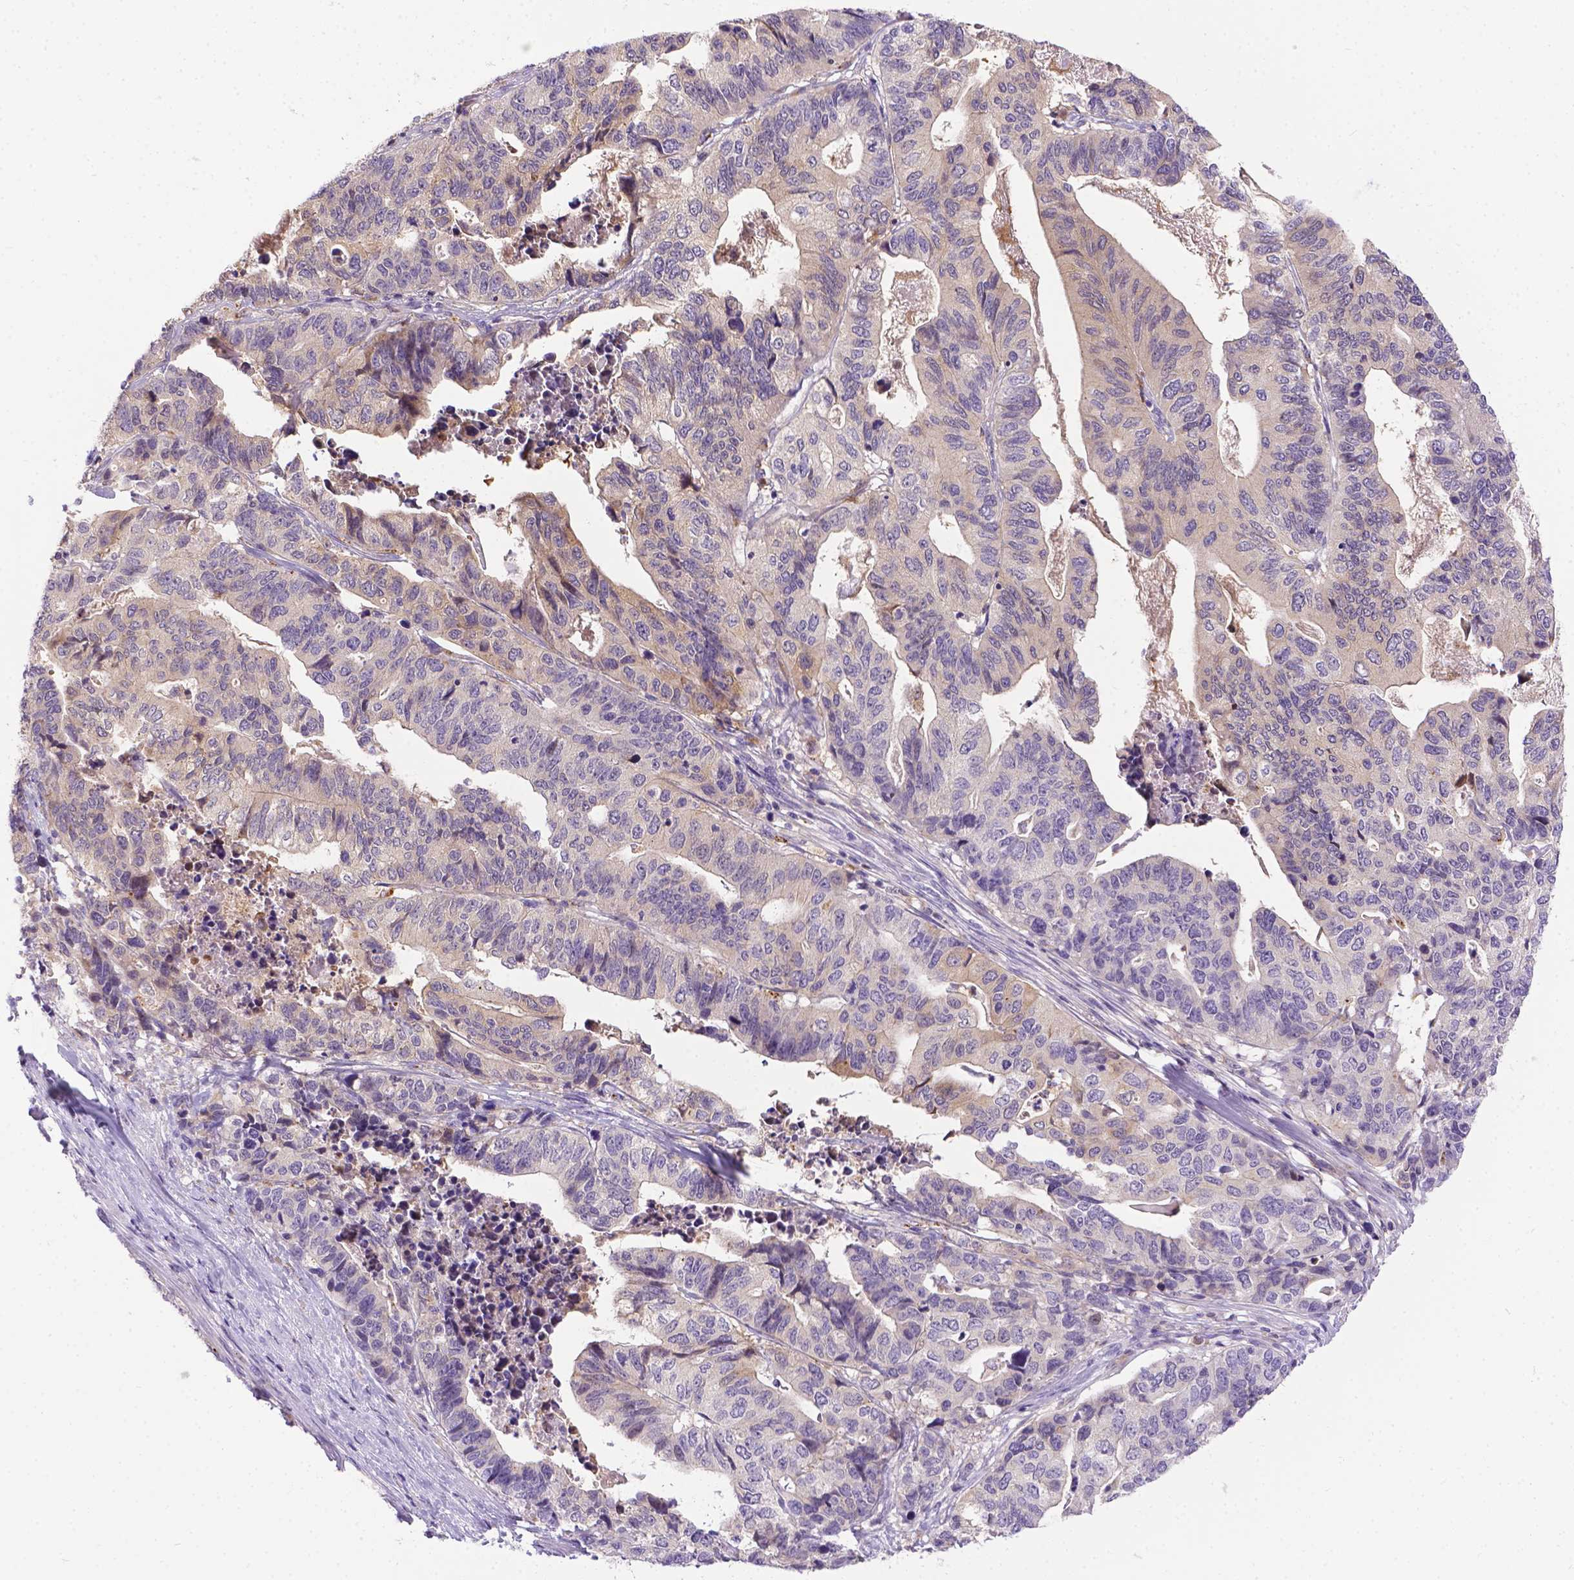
{"staining": {"intensity": "negative", "quantity": "none", "location": "none"}, "tissue": "stomach cancer", "cell_type": "Tumor cells", "image_type": "cancer", "snomed": [{"axis": "morphology", "description": "Adenocarcinoma, NOS"}, {"axis": "topography", "description": "Stomach, upper"}], "caption": "Adenocarcinoma (stomach) stained for a protein using immunohistochemistry demonstrates no positivity tumor cells.", "gene": "TM4SF18", "patient": {"sex": "female", "age": 67}}